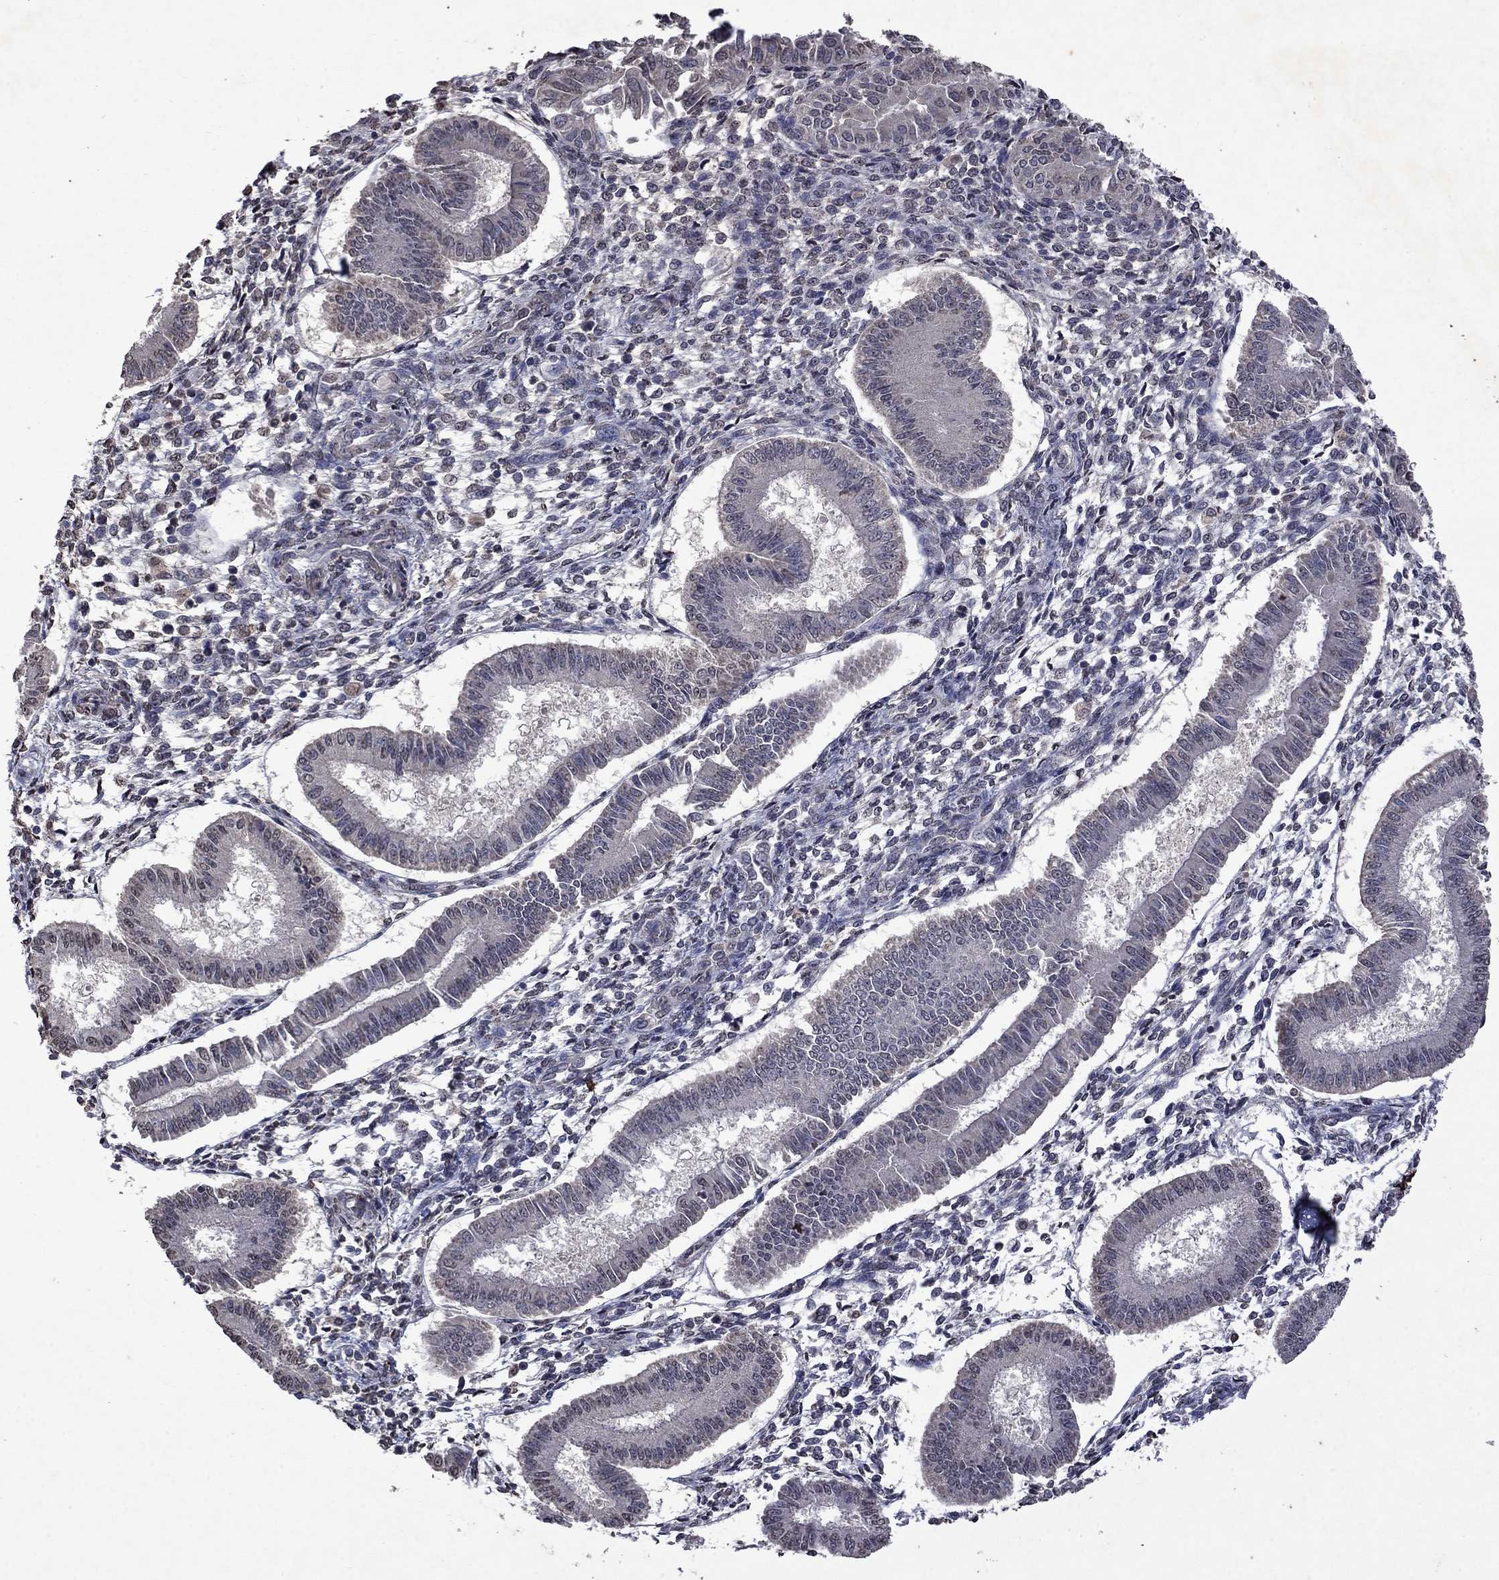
{"staining": {"intensity": "weak", "quantity": "<25%", "location": "cytoplasmic/membranous"}, "tissue": "endometrium", "cell_type": "Cells in endometrial stroma", "image_type": "normal", "snomed": [{"axis": "morphology", "description": "Normal tissue, NOS"}, {"axis": "topography", "description": "Endometrium"}], "caption": "Photomicrograph shows no significant protein positivity in cells in endometrial stroma of normal endometrium. (Stains: DAB IHC with hematoxylin counter stain, Microscopy: brightfield microscopy at high magnification).", "gene": "TTC38", "patient": {"sex": "female", "age": 43}}